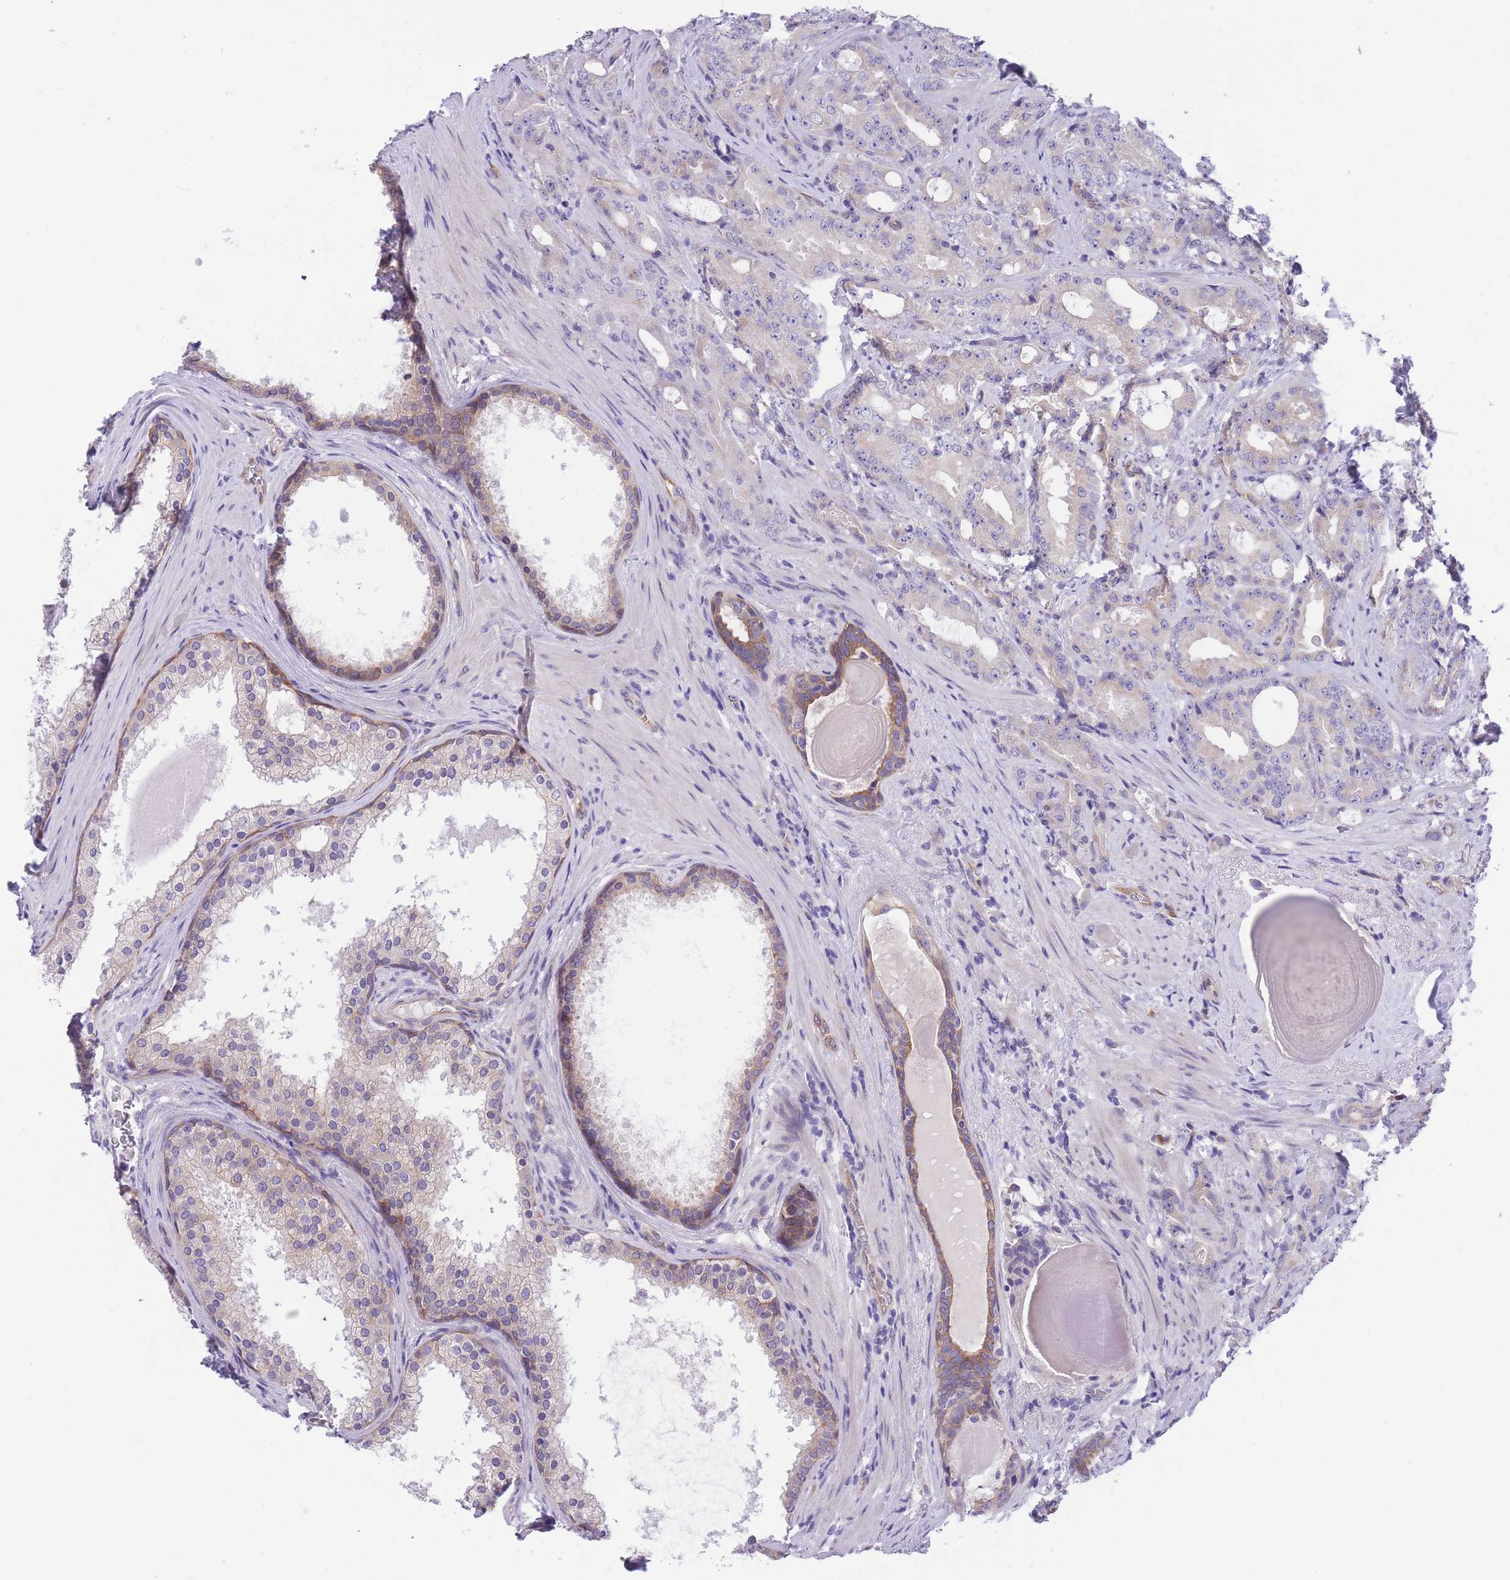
{"staining": {"intensity": "negative", "quantity": "none", "location": "none"}, "tissue": "prostate cancer", "cell_type": "Tumor cells", "image_type": "cancer", "snomed": [{"axis": "morphology", "description": "Adenocarcinoma, High grade"}, {"axis": "topography", "description": "Prostate"}], "caption": "Prostate cancer was stained to show a protein in brown. There is no significant staining in tumor cells.", "gene": "WWOX", "patient": {"sex": "male", "age": 69}}